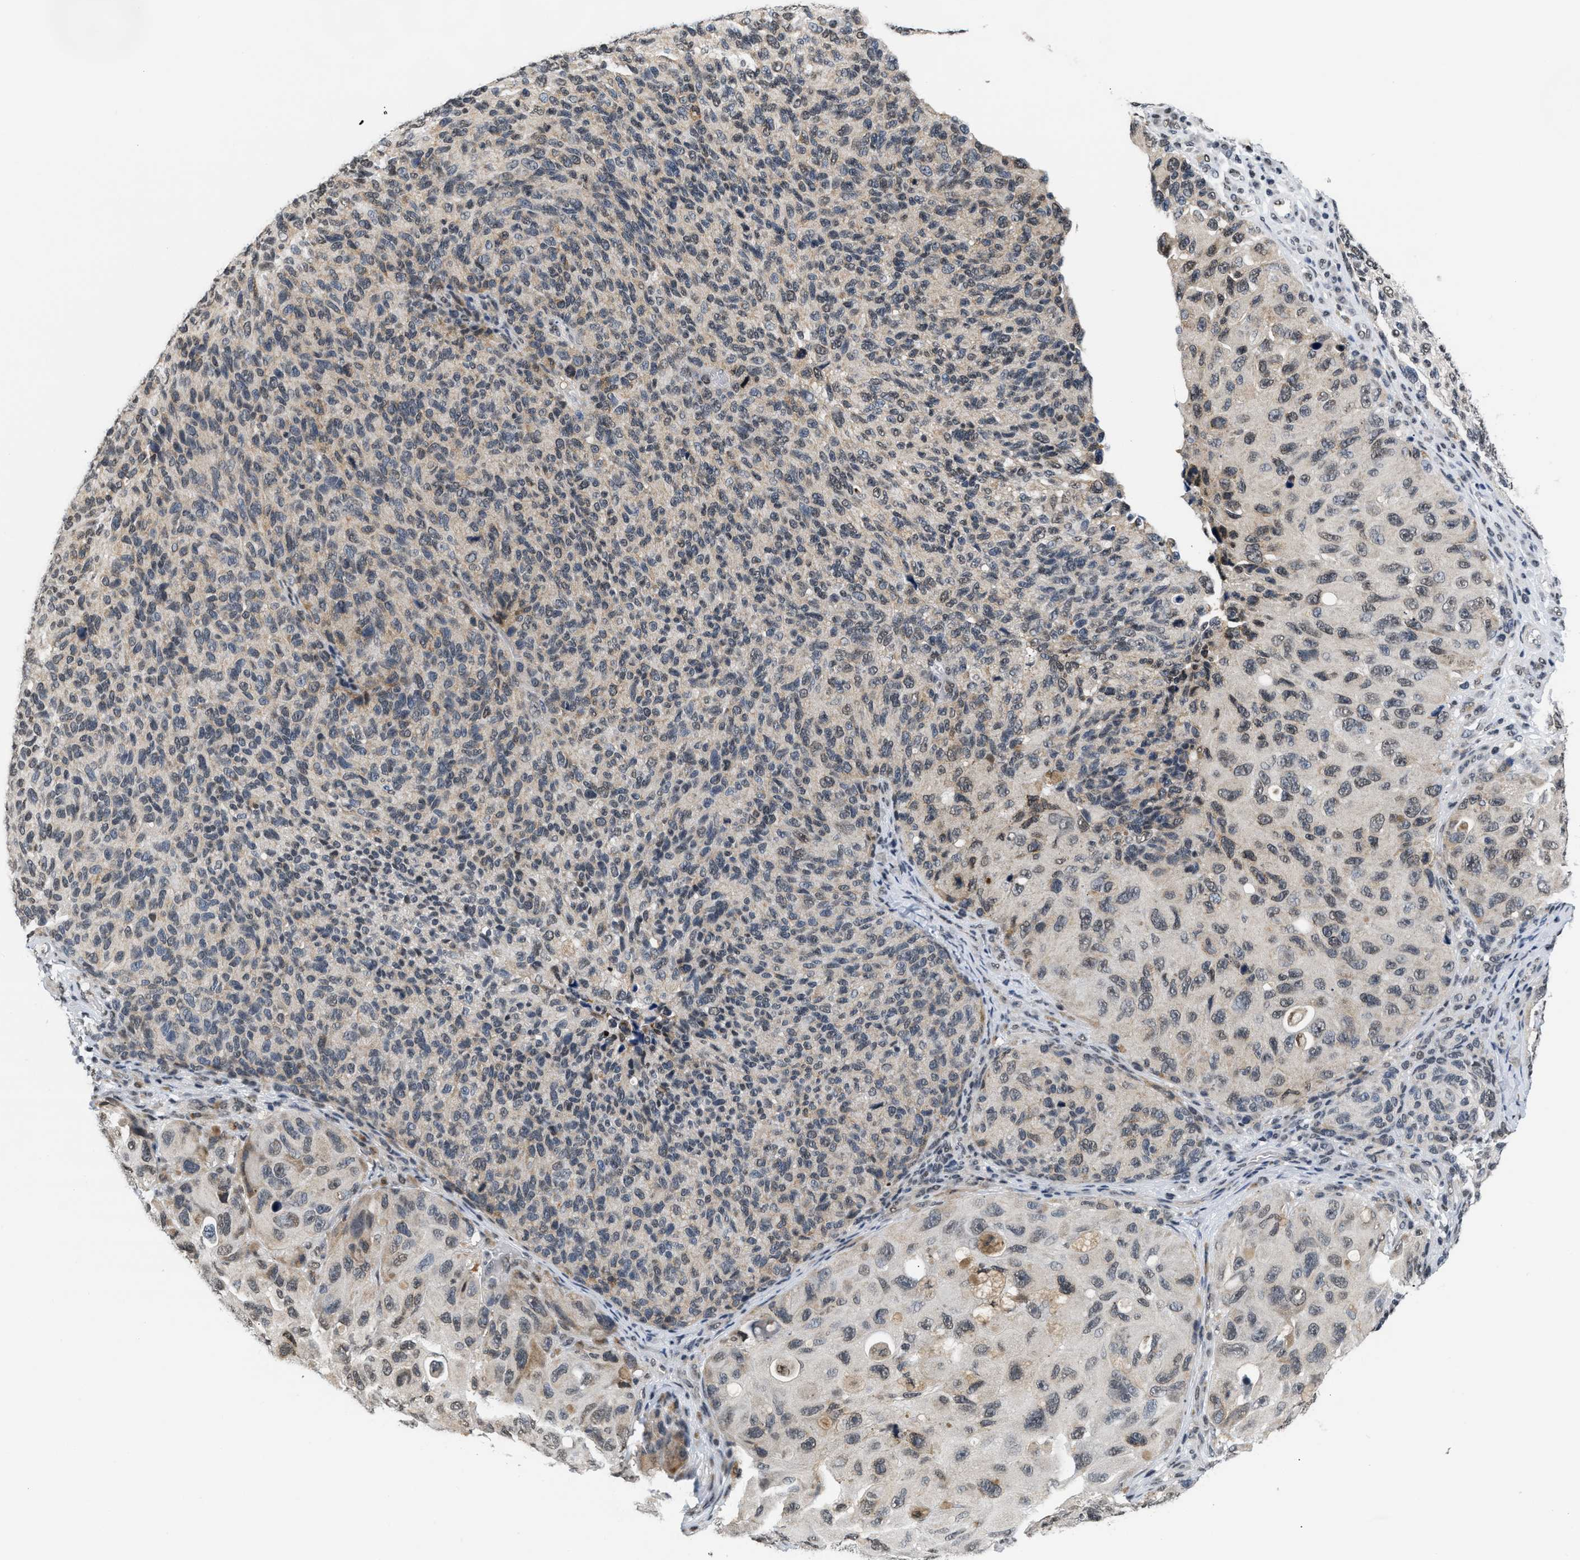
{"staining": {"intensity": "weak", "quantity": "<25%", "location": "cytoplasmic/membranous,nuclear"}, "tissue": "melanoma", "cell_type": "Tumor cells", "image_type": "cancer", "snomed": [{"axis": "morphology", "description": "Malignant melanoma, NOS"}, {"axis": "topography", "description": "Skin"}], "caption": "IHC histopathology image of human melanoma stained for a protein (brown), which shows no staining in tumor cells.", "gene": "RAF1", "patient": {"sex": "female", "age": 73}}